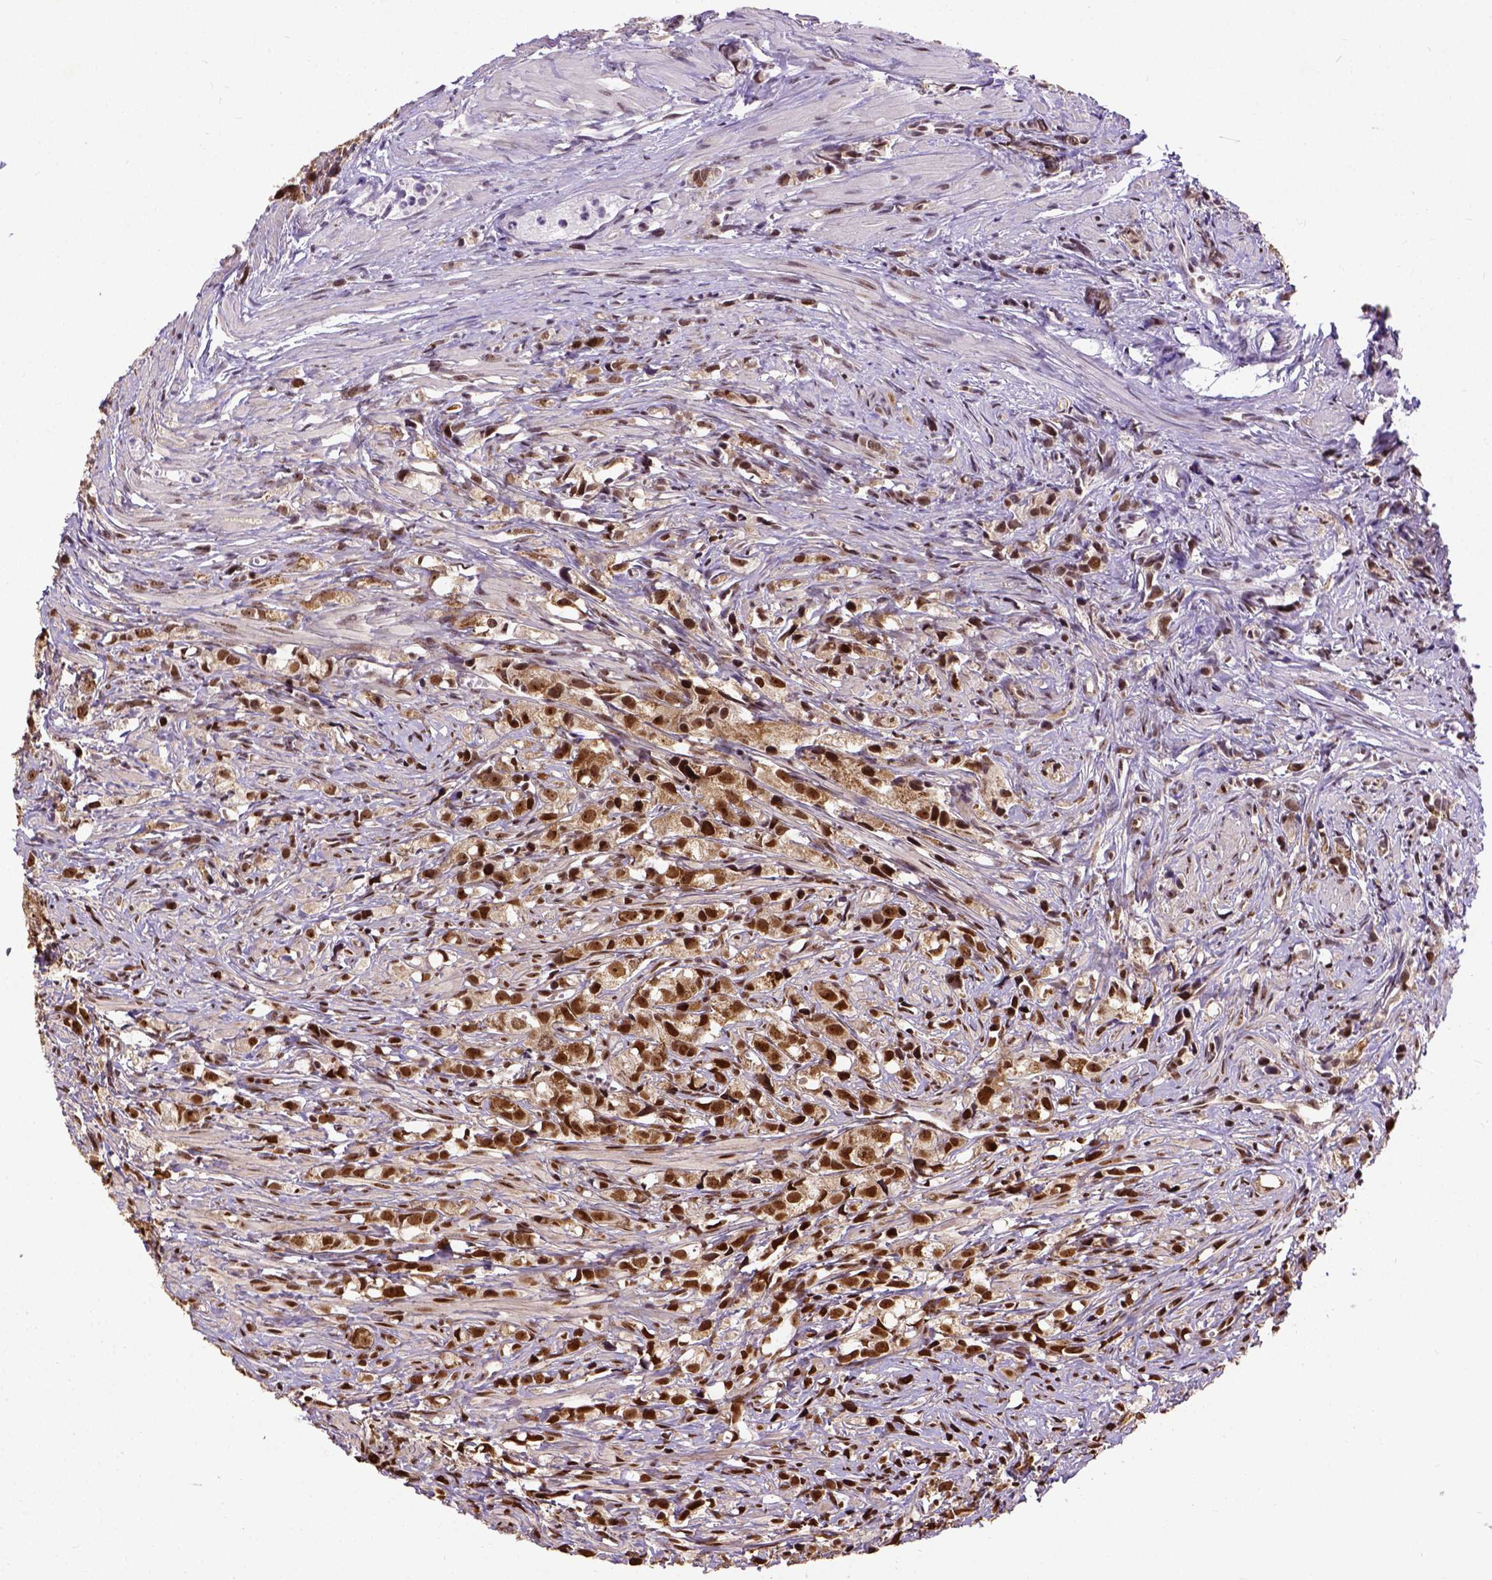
{"staining": {"intensity": "strong", "quantity": ">75%", "location": "nuclear"}, "tissue": "prostate cancer", "cell_type": "Tumor cells", "image_type": "cancer", "snomed": [{"axis": "morphology", "description": "Adenocarcinoma, High grade"}, {"axis": "topography", "description": "Prostate"}], "caption": "Protein expression analysis of prostate cancer (high-grade adenocarcinoma) shows strong nuclear staining in approximately >75% of tumor cells. The staining was performed using DAB (3,3'-diaminobenzidine) to visualize the protein expression in brown, while the nuclei were stained in blue with hematoxylin (Magnification: 20x).", "gene": "NACC1", "patient": {"sex": "male", "age": 75}}